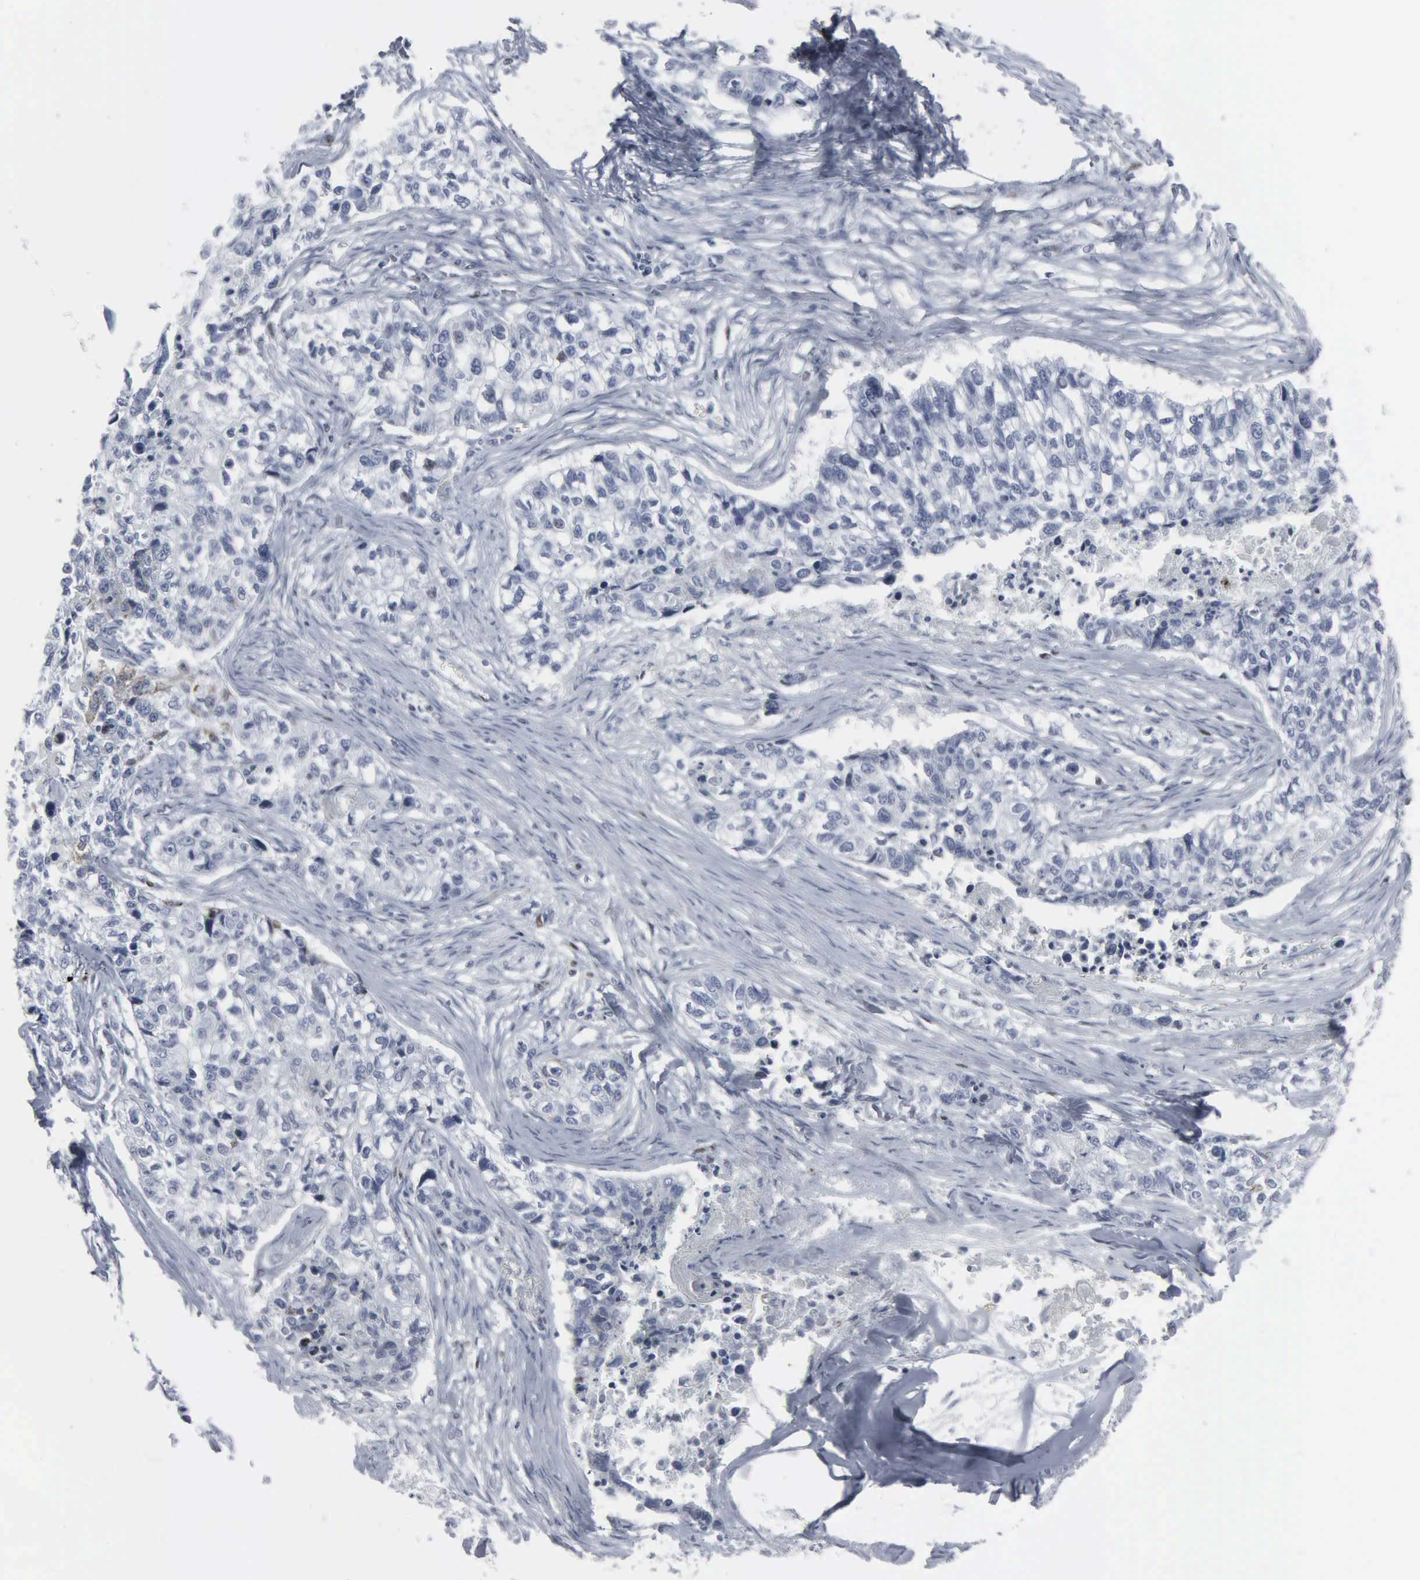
{"staining": {"intensity": "negative", "quantity": "none", "location": "none"}, "tissue": "lung cancer", "cell_type": "Tumor cells", "image_type": "cancer", "snomed": [{"axis": "morphology", "description": "Squamous cell carcinoma, NOS"}, {"axis": "topography", "description": "Lymph node"}, {"axis": "topography", "description": "Lung"}], "caption": "IHC image of neoplastic tissue: human lung squamous cell carcinoma stained with DAB (3,3'-diaminobenzidine) shows no significant protein expression in tumor cells.", "gene": "CCND3", "patient": {"sex": "male", "age": 74}}